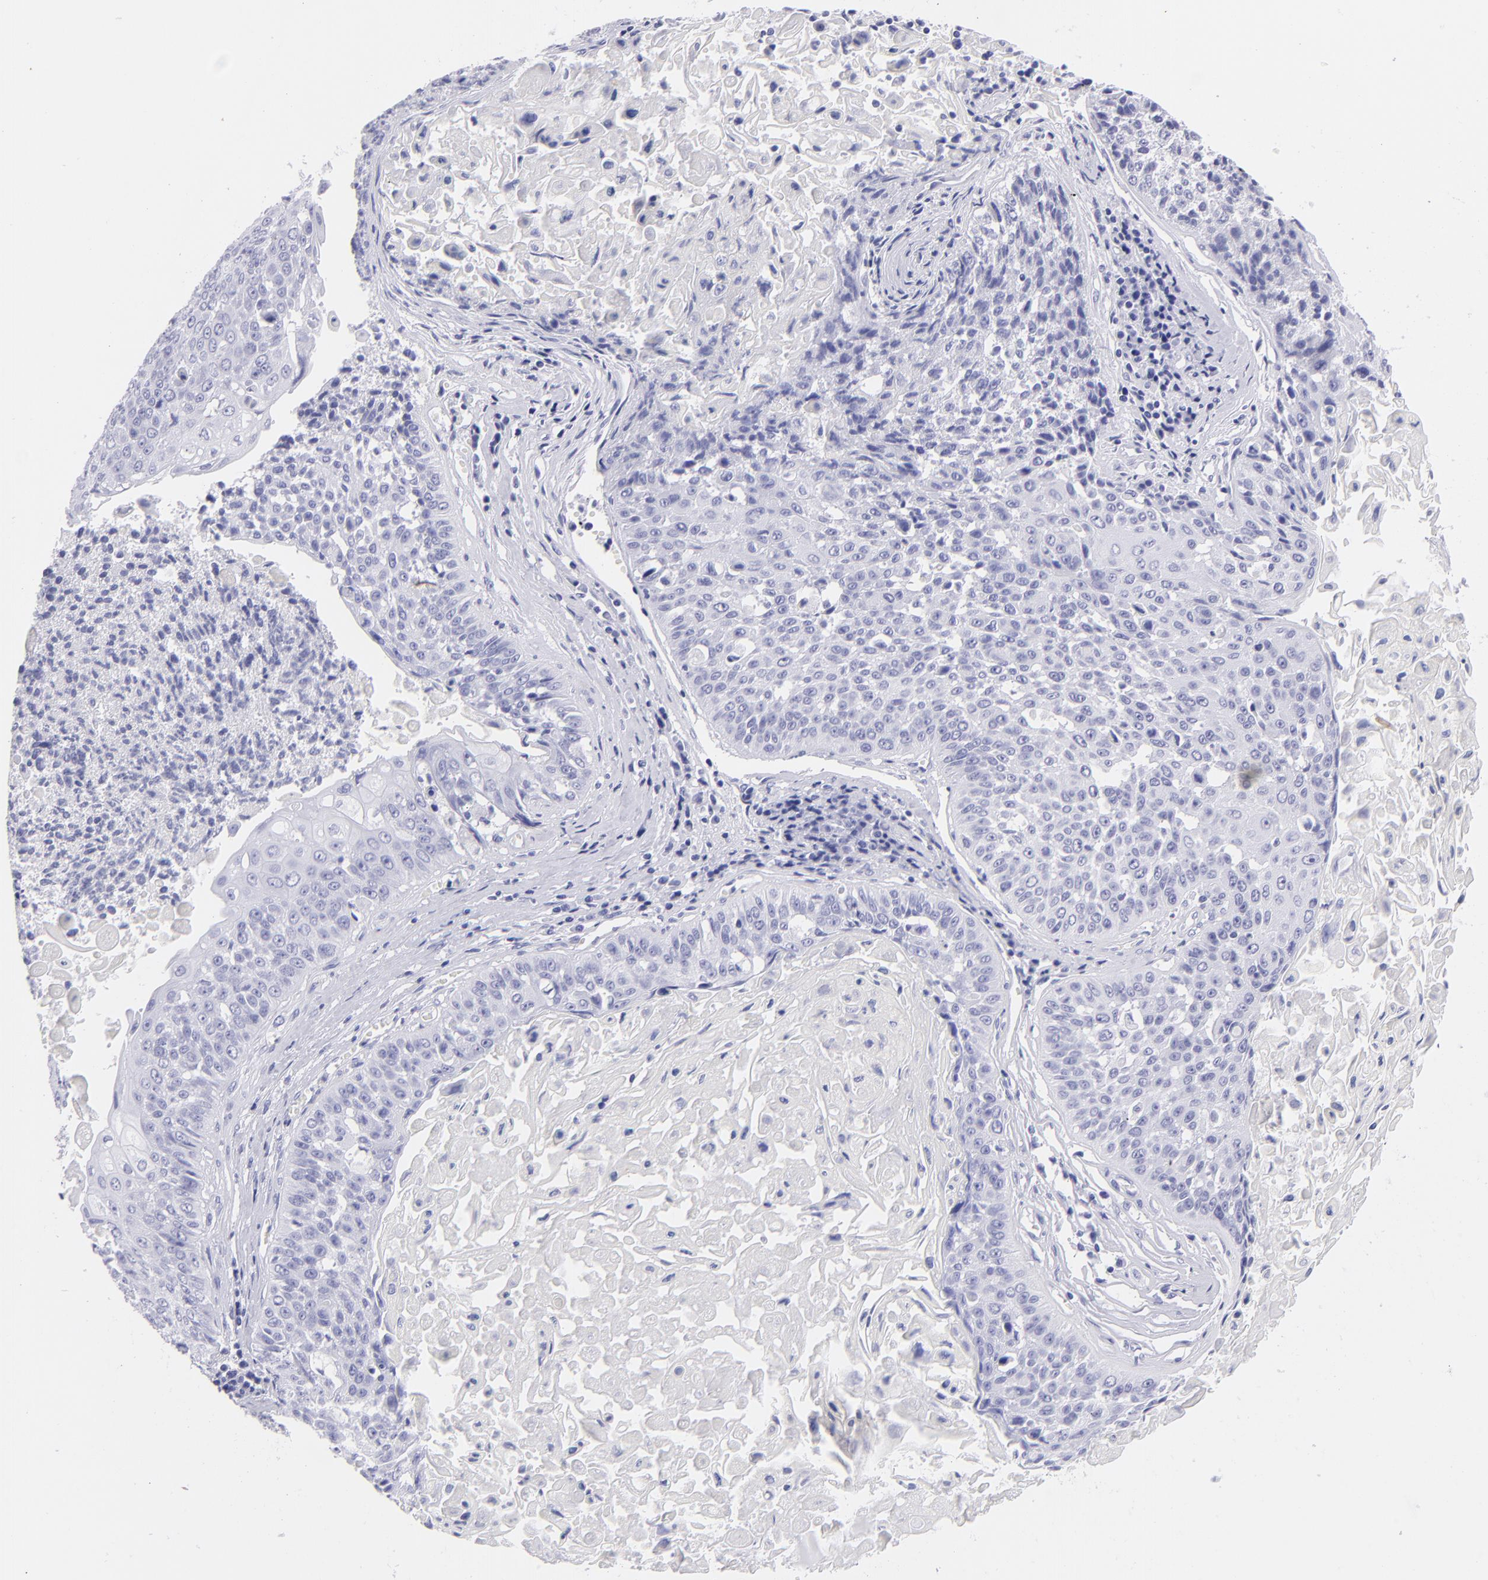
{"staining": {"intensity": "negative", "quantity": "none", "location": "none"}, "tissue": "lung cancer", "cell_type": "Tumor cells", "image_type": "cancer", "snomed": [{"axis": "morphology", "description": "Adenocarcinoma, NOS"}, {"axis": "topography", "description": "Lung"}], "caption": "Histopathology image shows no significant protein expression in tumor cells of lung adenocarcinoma. The staining was performed using DAB to visualize the protein expression in brown, while the nuclei were stained in blue with hematoxylin (Magnification: 20x).", "gene": "PIP", "patient": {"sex": "male", "age": 60}}